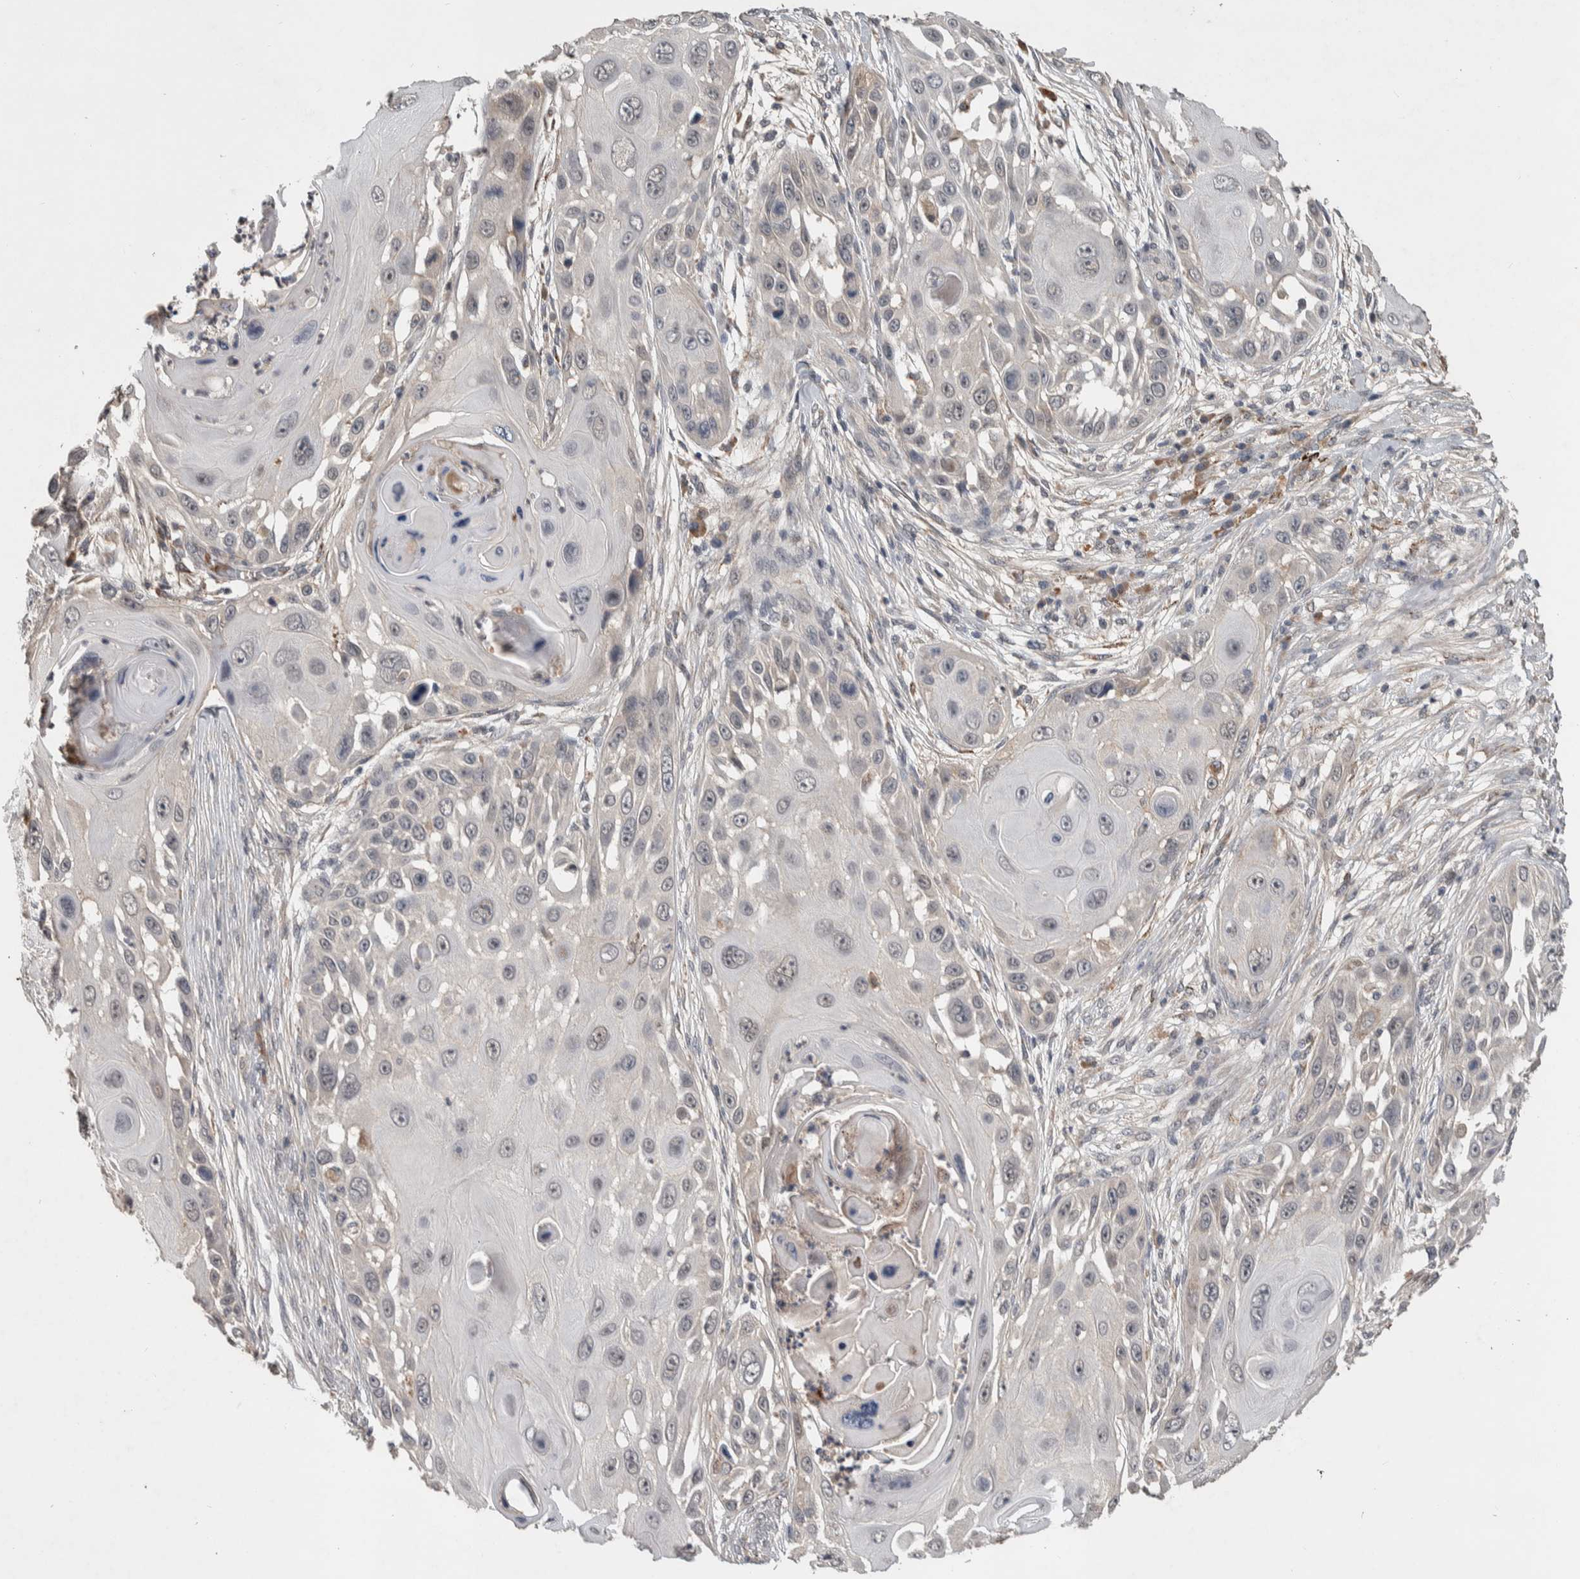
{"staining": {"intensity": "weak", "quantity": "<25%", "location": "nuclear"}, "tissue": "skin cancer", "cell_type": "Tumor cells", "image_type": "cancer", "snomed": [{"axis": "morphology", "description": "Squamous cell carcinoma, NOS"}, {"axis": "topography", "description": "Skin"}], "caption": "Skin squamous cell carcinoma was stained to show a protein in brown. There is no significant staining in tumor cells. (DAB (3,3'-diaminobenzidine) immunohistochemistry visualized using brightfield microscopy, high magnification).", "gene": "CHRM3", "patient": {"sex": "female", "age": 44}}